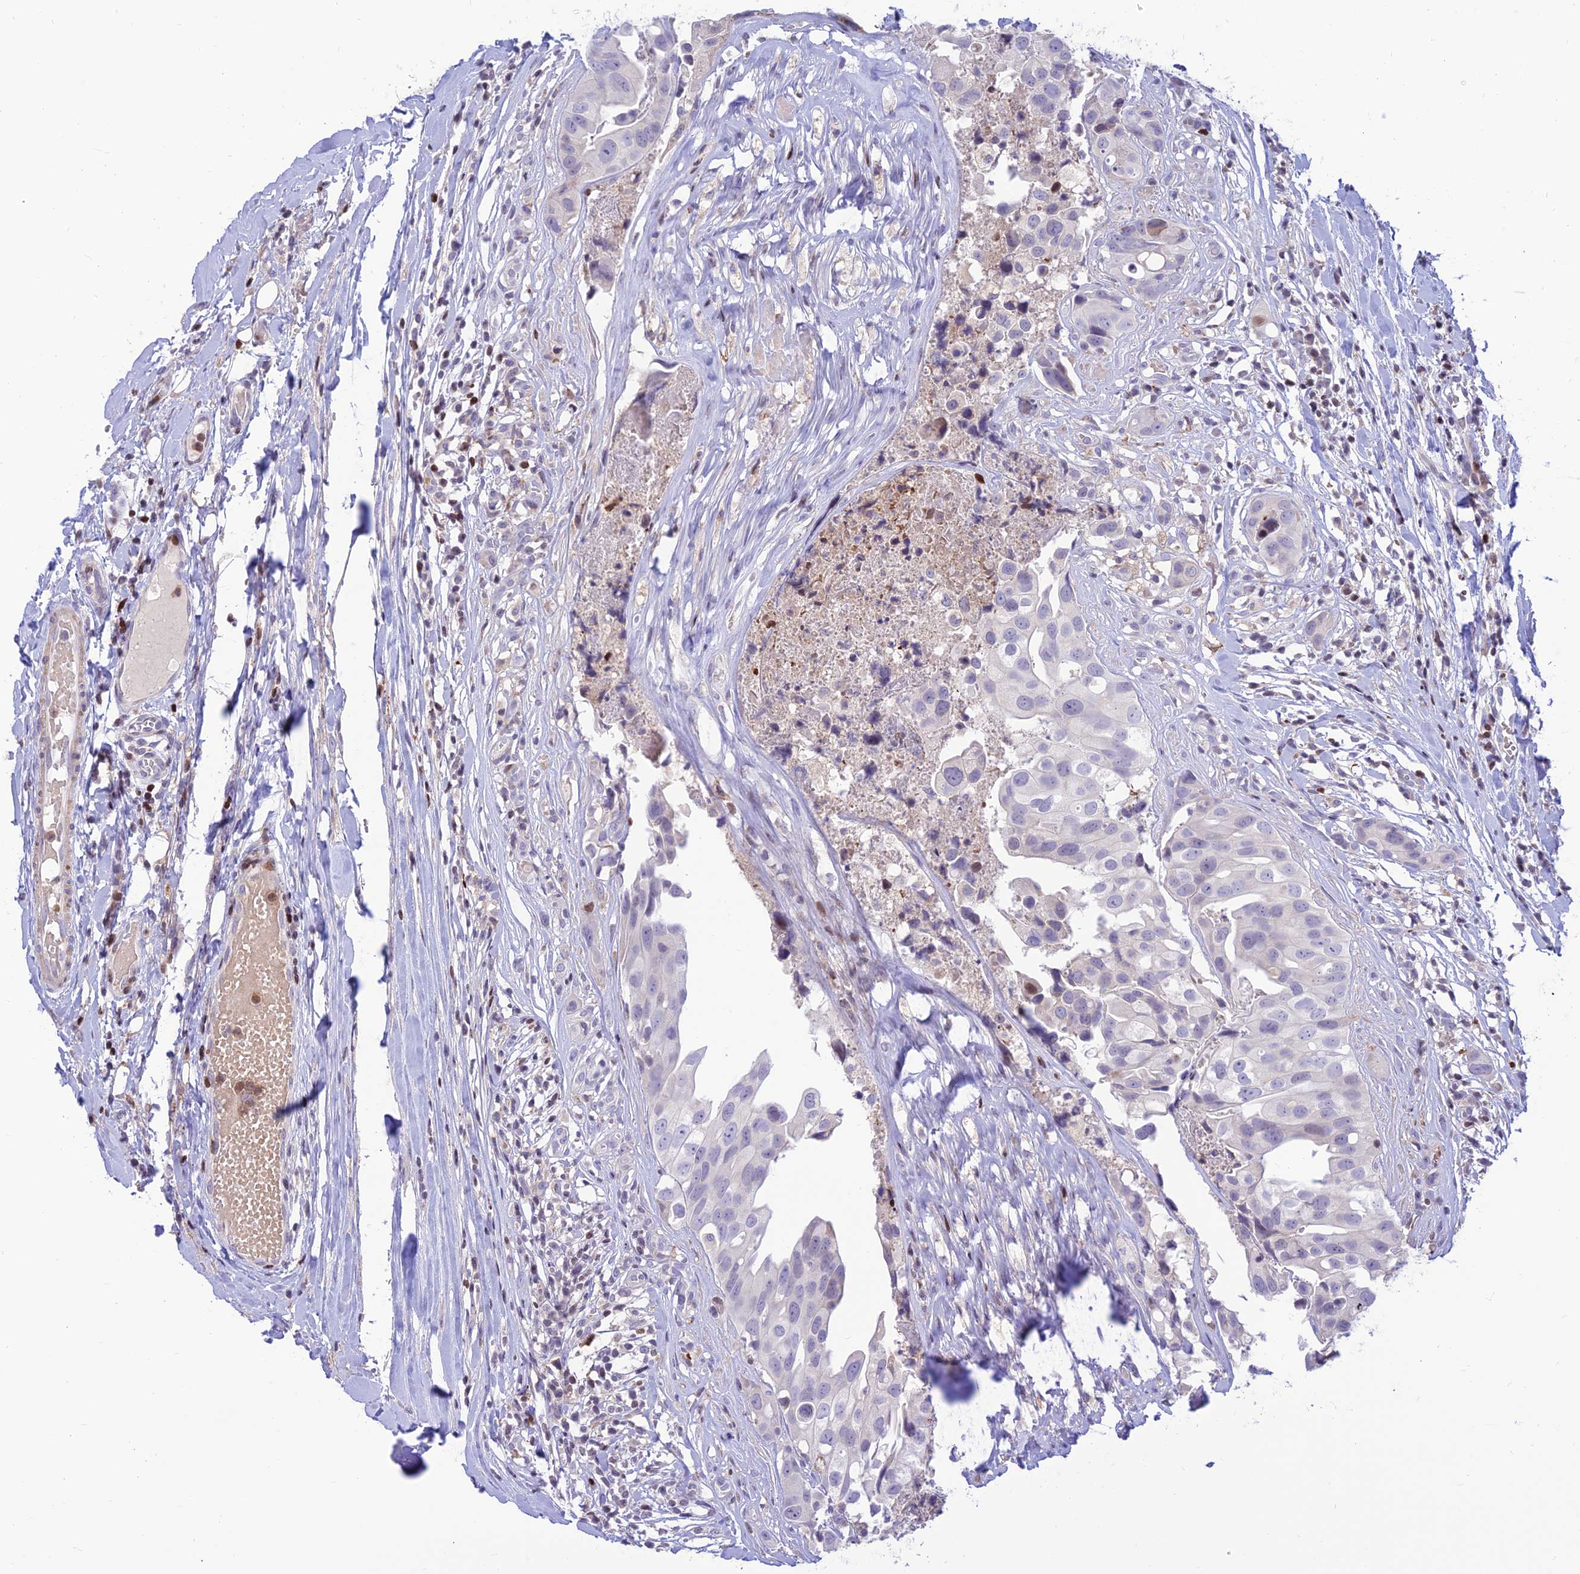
{"staining": {"intensity": "negative", "quantity": "none", "location": "none"}, "tissue": "head and neck cancer", "cell_type": "Tumor cells", "image_type": "cancer", "snomed": [{"axis": "morphology", "description": "Adenocarcinoma, NOS"}, {"axis": "morphology", "description": "Adenocarcinoma, metastatic, NOS"}, {"axis": "topography", "description": "Head-Neck"}], "caption": "This is an IHC micrograph of head and neck cancer. There is no expression in tumor cells.", "gene": "FAM186B", "patient": {"sex": "male", "age": 75}}